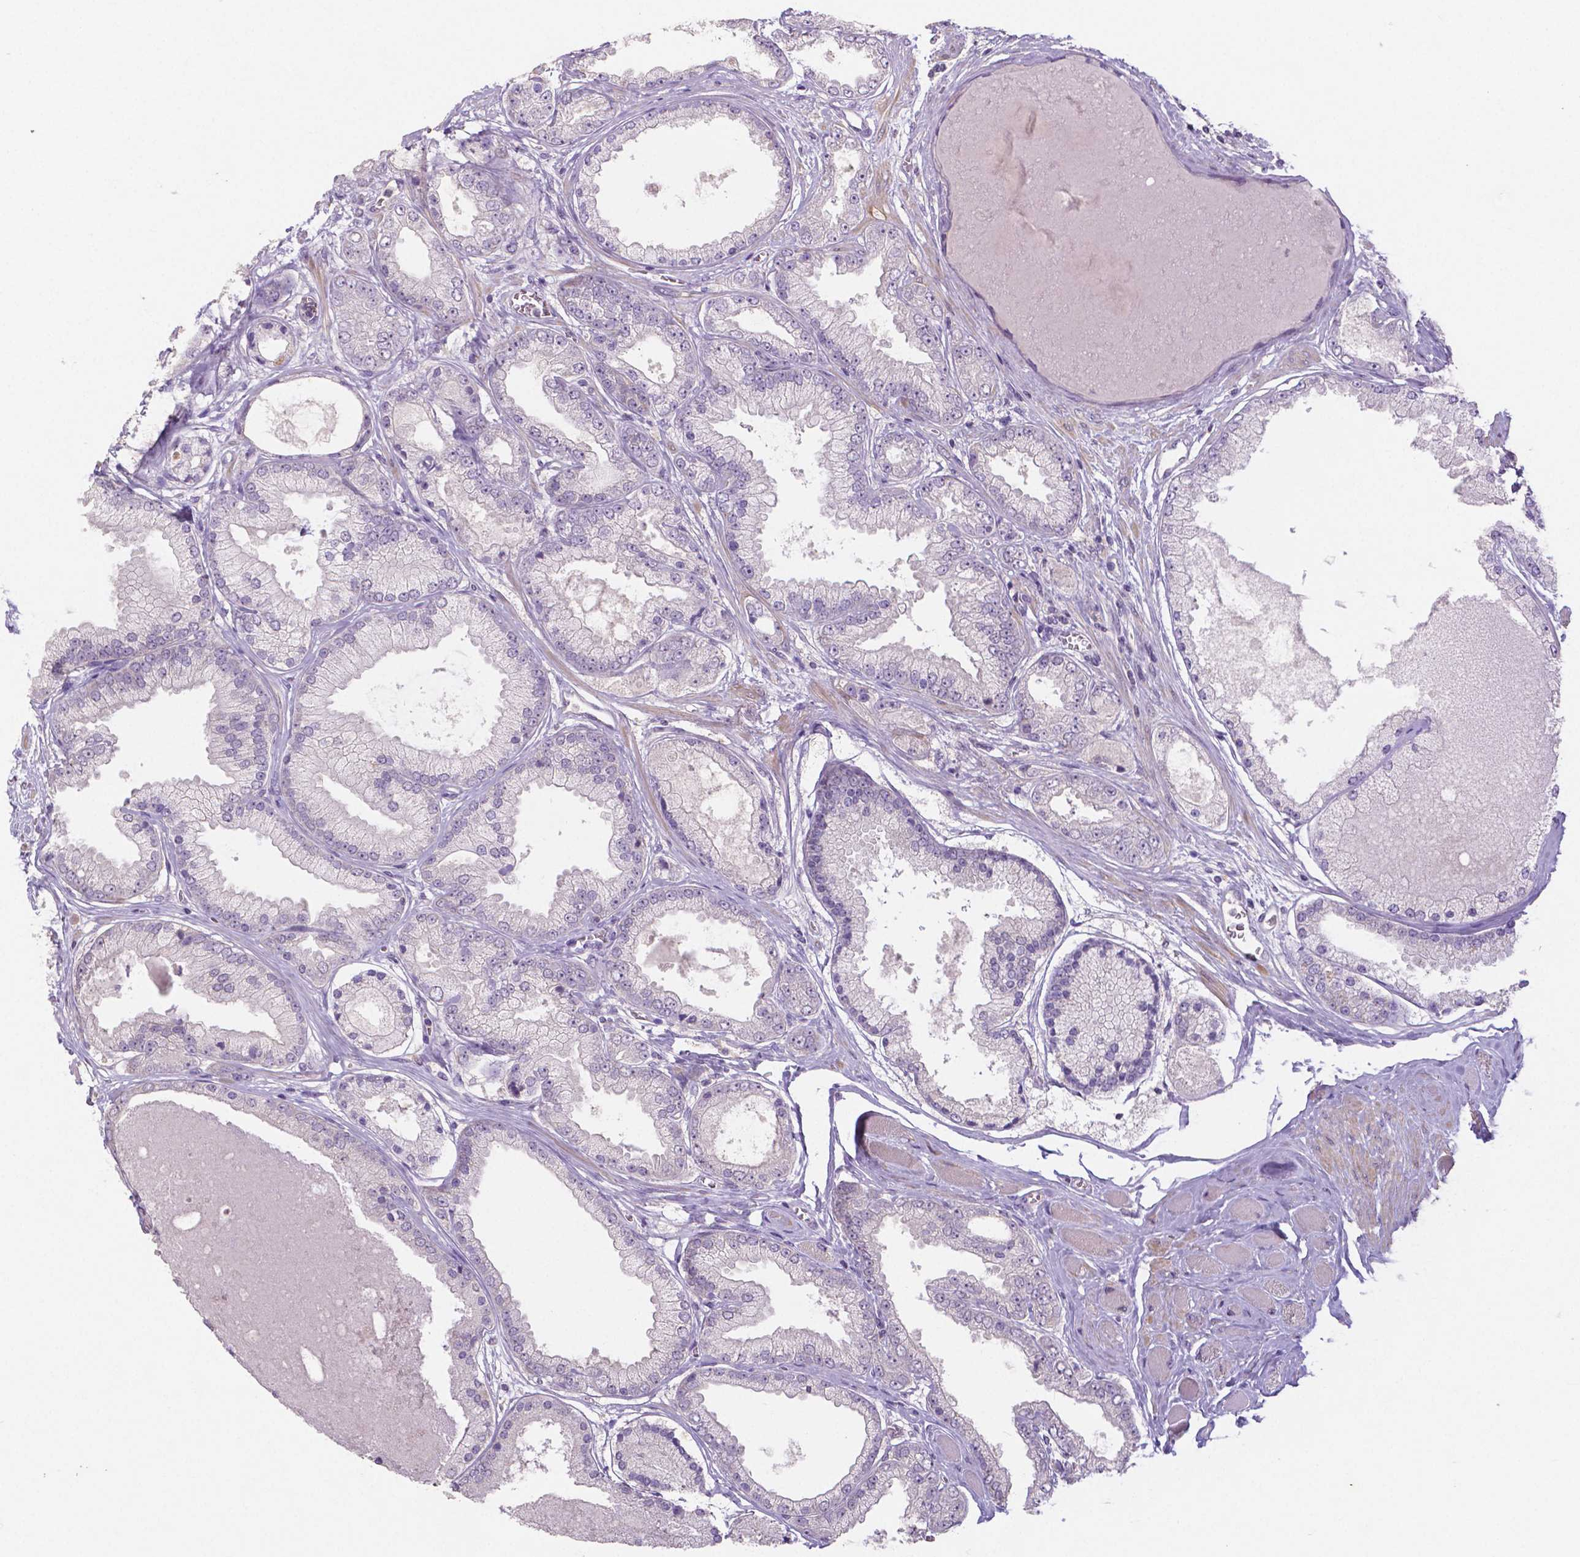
{"staining": {"intensity": "negative", "quantity": "none", "location": "none"}, "tissue": "prostate cancer", "cell_type": "Tumor cells", "image_type": "cancer", "snomed": [{"axis": "morphology", "description": "Adenocarcinoma, High grade"}, {"axis": "topography", "description": "Prostate"}], "caption": "Immunohistochemical staining of human prostate cancer demonstrates no significant staining in tumor cells. The staining is performed using DAB brown chromogen with nuclei counter-stained in using hematoxylin.", "gene": "CRMP1", "patient": {"sex": "male", "age": 67}}